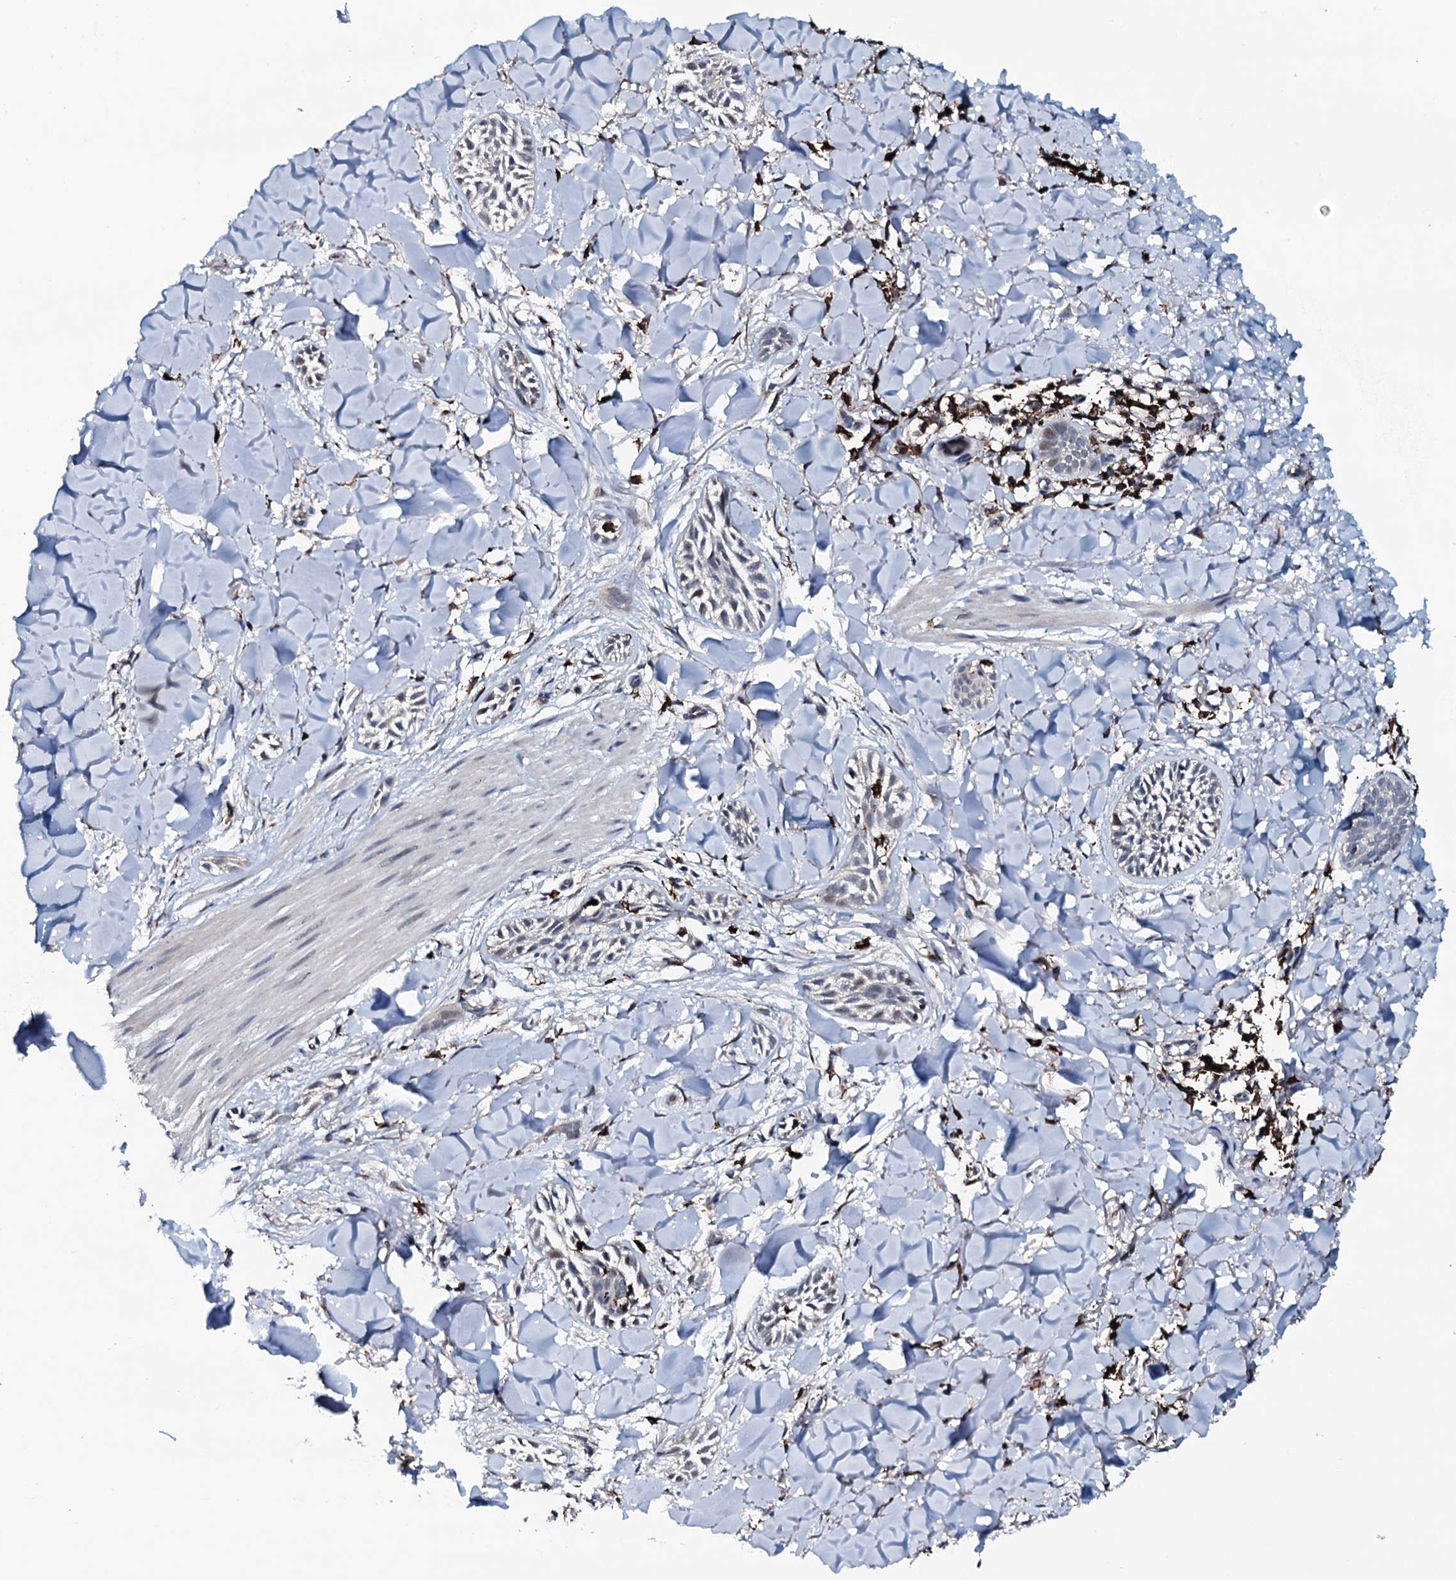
{"staining": {"intensity": "negative", "quantity": "none", "location": "none"}, "tissue": "skin cancer", "cell_type": "Tumor cells", "image_type": "cancer", "snomed": [{"axis": "morphology", "description": "Basal cell carcinoma"}, {"axis": "topography", "description": "Skin"}], "caption": "Tumor cells show no significant positivity in skin basal cell carcinoma.", "gene": "OGFOD2", "patient": {"sex": "female", "age": 59}}